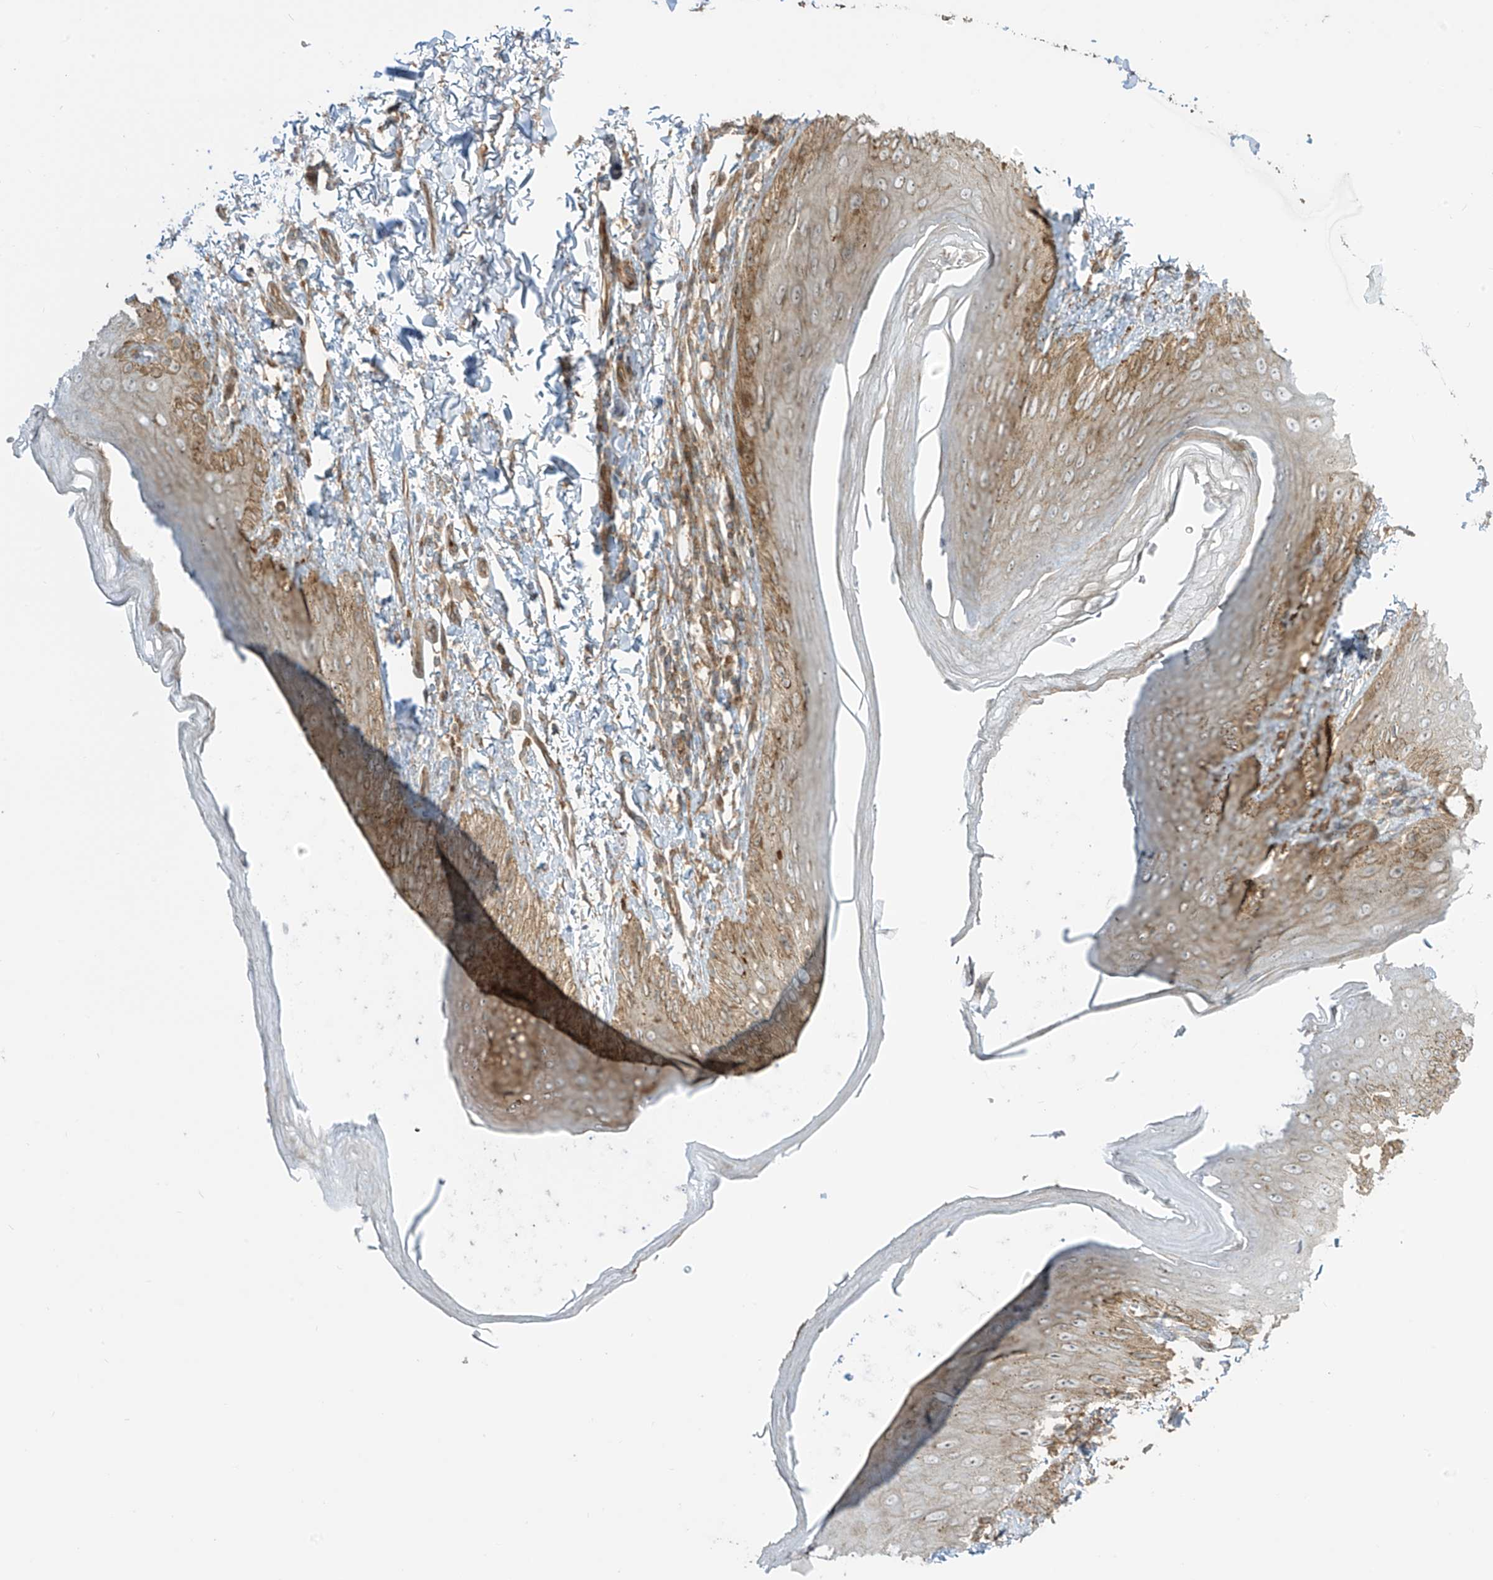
{"staining": {"intensity": "moderate", "quantity": "25%-75%", "location": "cytoplasmic/membranous"}, "tissue": "skin", "cell_type": "Epidermal cells", "image_type": "normal", "snomed": [{"axis": "morphology", "description": "Normal tissue, NOS"}, {"axis": "topography", "description": "Anal"}], "caption": "Human skin stained for a protein (brown) exhibits moderate cytoplasmic/membranous positive expression in about 25%-75% of epidermal cells.", "gene": "ENTR1", "patient": {"sex": "male", "age": 44}}